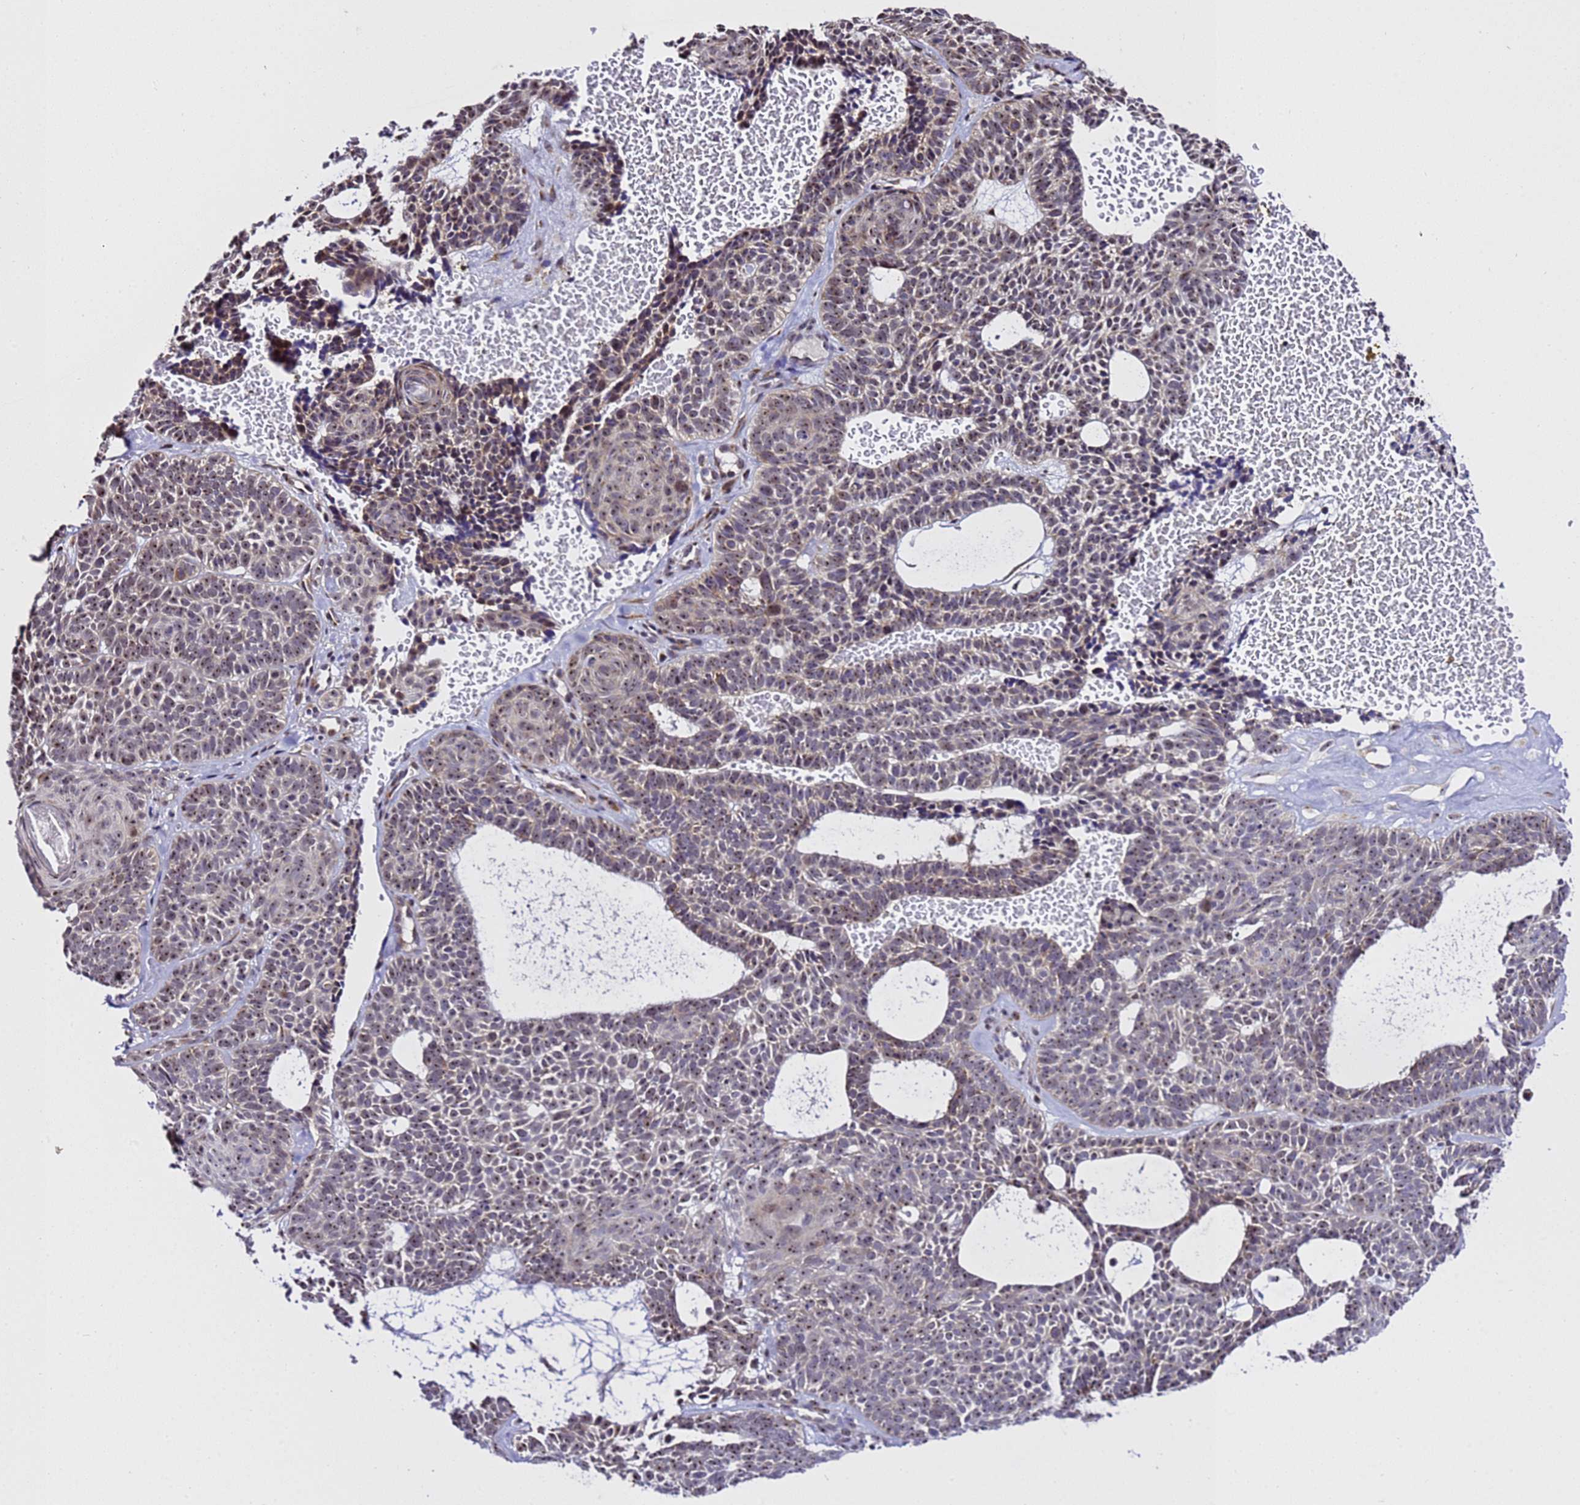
{"staining": {"intensity": "moderate", "quantity": "25%-75%", "location": "nuclear"}, "tissue": "skin cancer", "cell_type": "Tumor cells", "image_type": "cancer", "snomed": [{"axis": "morphology", "description": "Basal cell carcinoma"}, {"axis": "topography", "description": "Skin"}], "caption": "High-magnification brightfield microscopy of skin cancer (basal cell carcinoma) stained with DAB (brown) and counterstained with hematoxylin (blue). tumor cells exhibit moderate nuclear staining is appreciated in about25%-75% of cells.", "gene": "SLX4IP", "patient": {"sex": "male", "age": 85}}